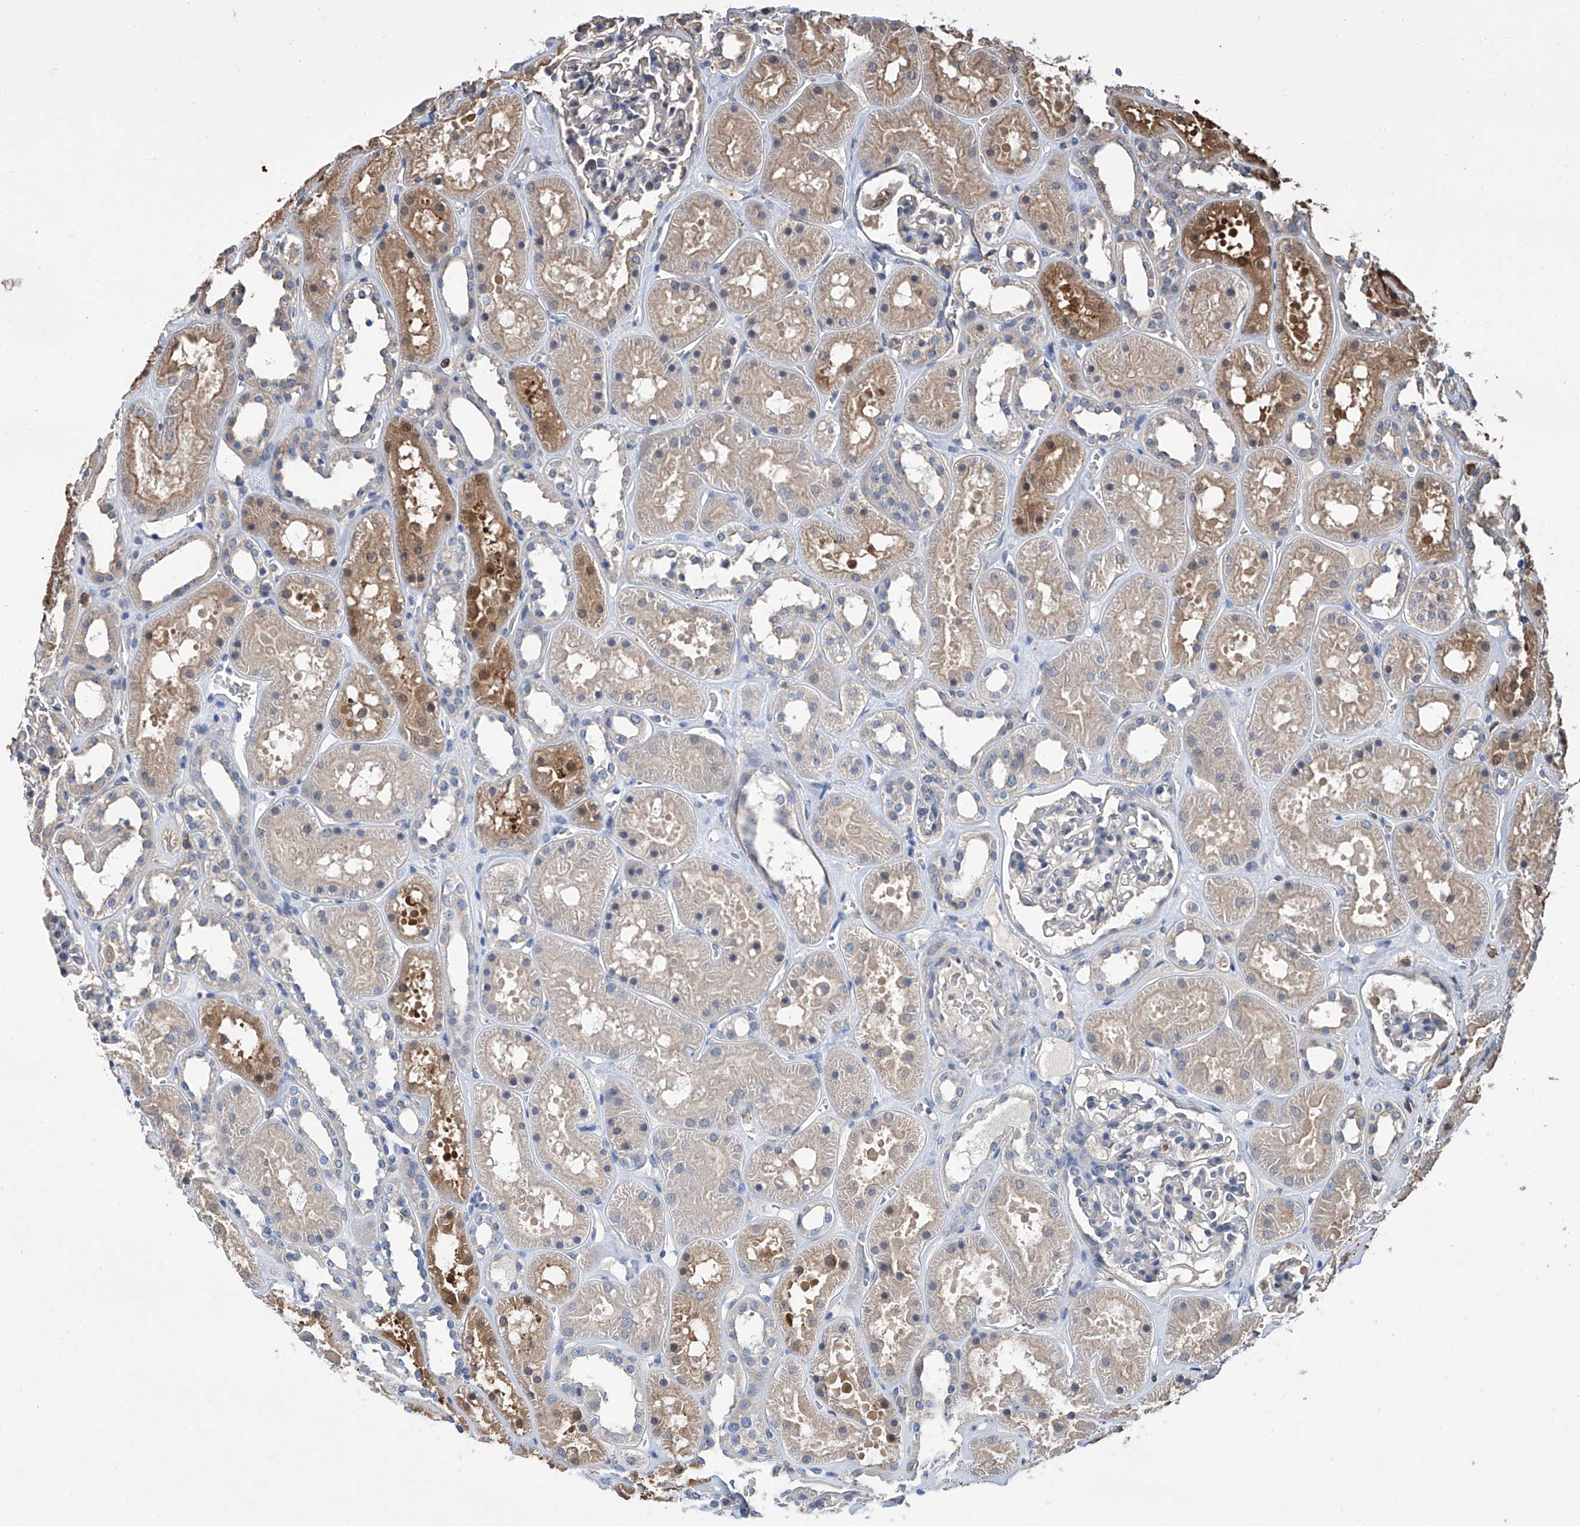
{"staining": {"intensity": "negative", "quantity": "none", "location": "none"}, "tissue": "kidney", "cell_type": "Cells in glomeruli", "image_type": "normal", "snomed": [{"axis": "morphology", "description": "Normal tissue, NOS"}, {"axis": "topography", "description": "Kidney"}], "caption": "Unremarkable kidney was stained to show a protein in brown. There is no significant positivity in cells in glomeruli. (Brightfield microscopy of DAB (3,3'-diaminobenzidine) IHC at high magnification).", "gene": "GPT", "patient": {"sex": "female", "age": 41}}